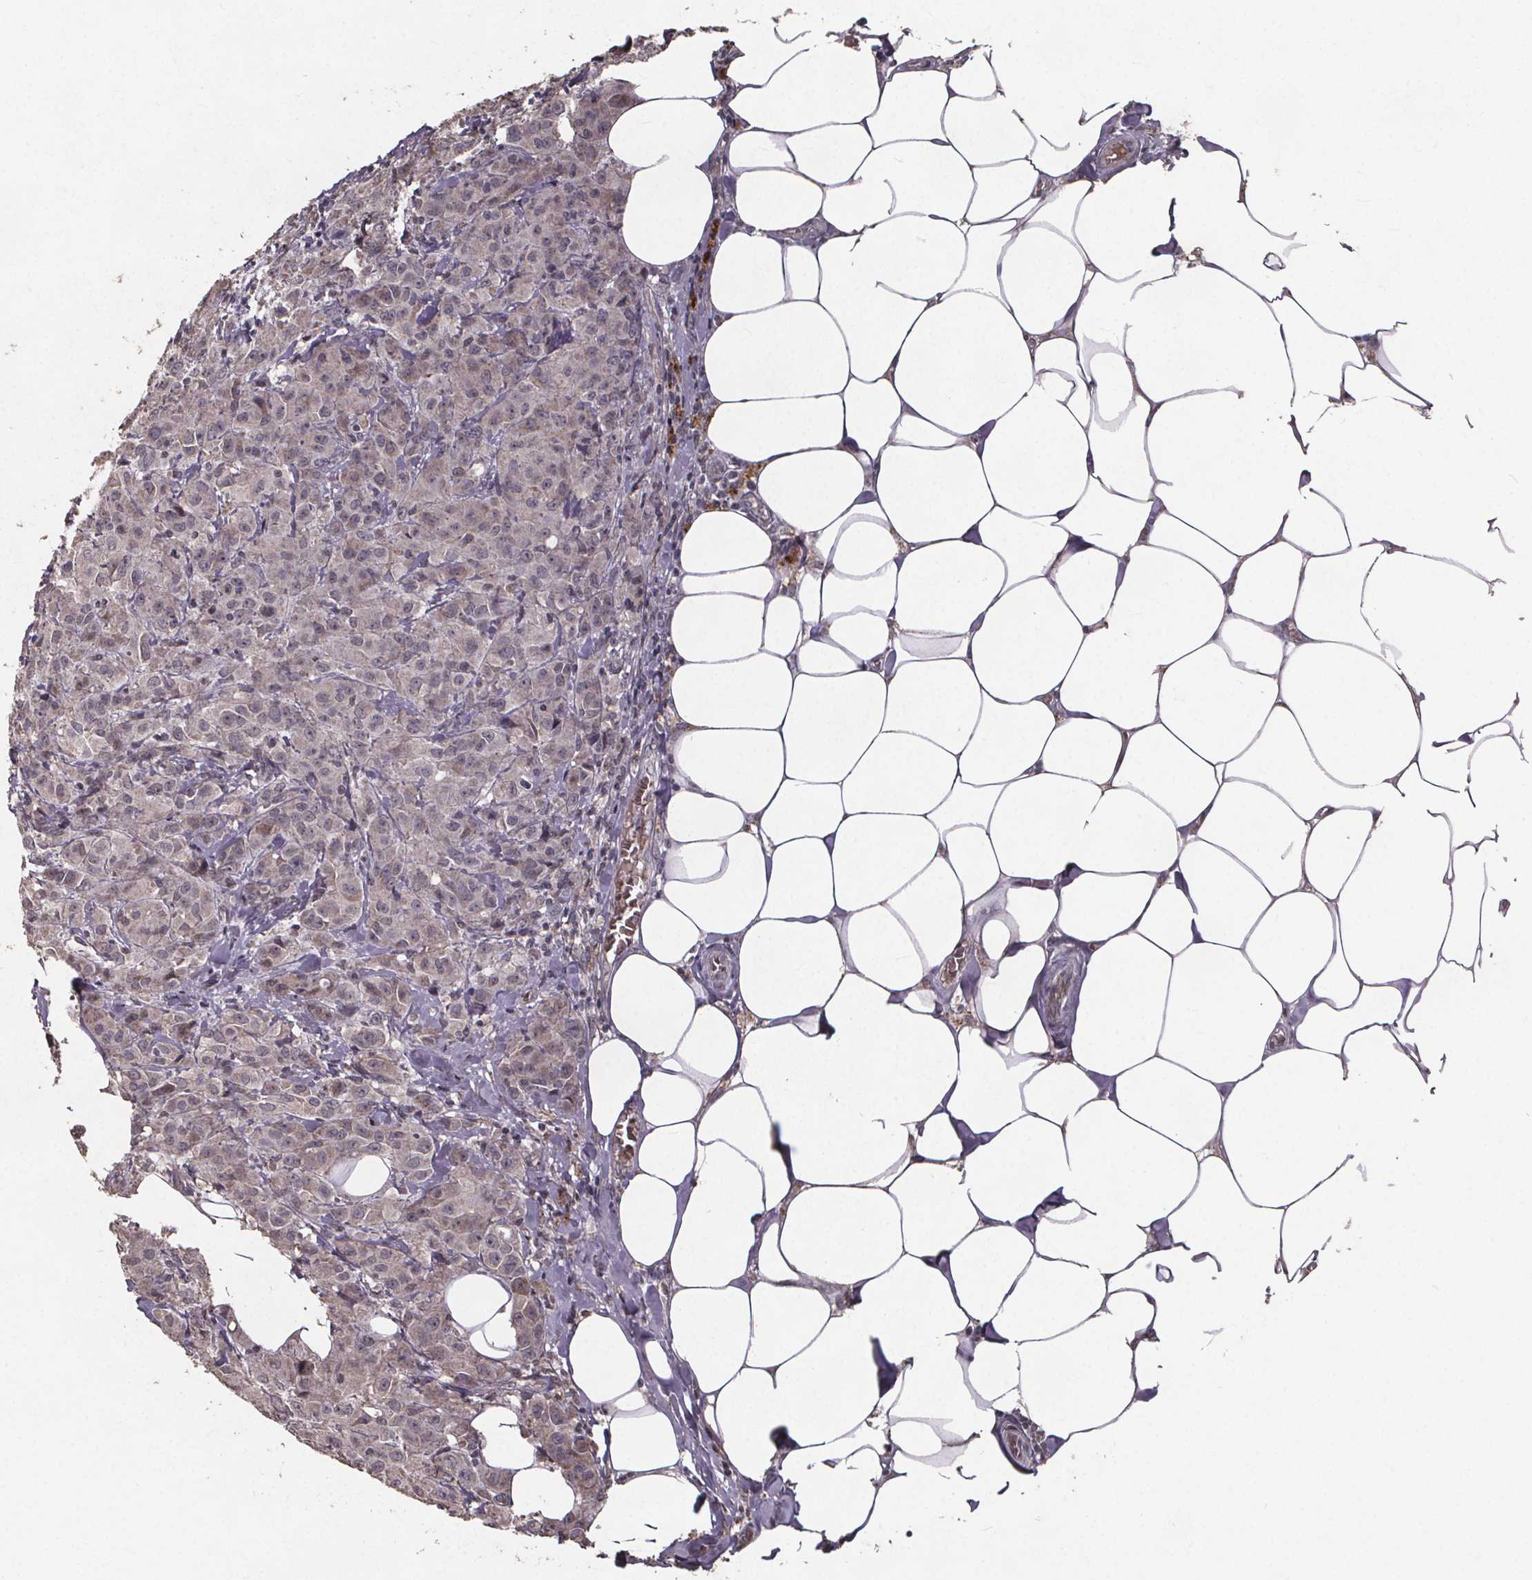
{"staining": {"intensity": "negative", "quantity": "none", "location": "none"}, "tissue": "breast cancer", "cell_type": "Tumor cells", "image_type": "cancer", "snomed": [{"axis": "morphology", "description": "Normal tissue, NOS"}, {"axis": "morphology", "description": "Duct carcinoma"}, {"axis": "topography", "description": "Breast"}], "caption": "Breast cancer was stained to show a protein in brown. There is no significant positivity in tumor cells. (DAB (3,3'-diaminobenzidine) immunohistochemistry (IHC), high magnification).", "gene": "GPX3", "patient": {"sex": "female", "age": 43}}